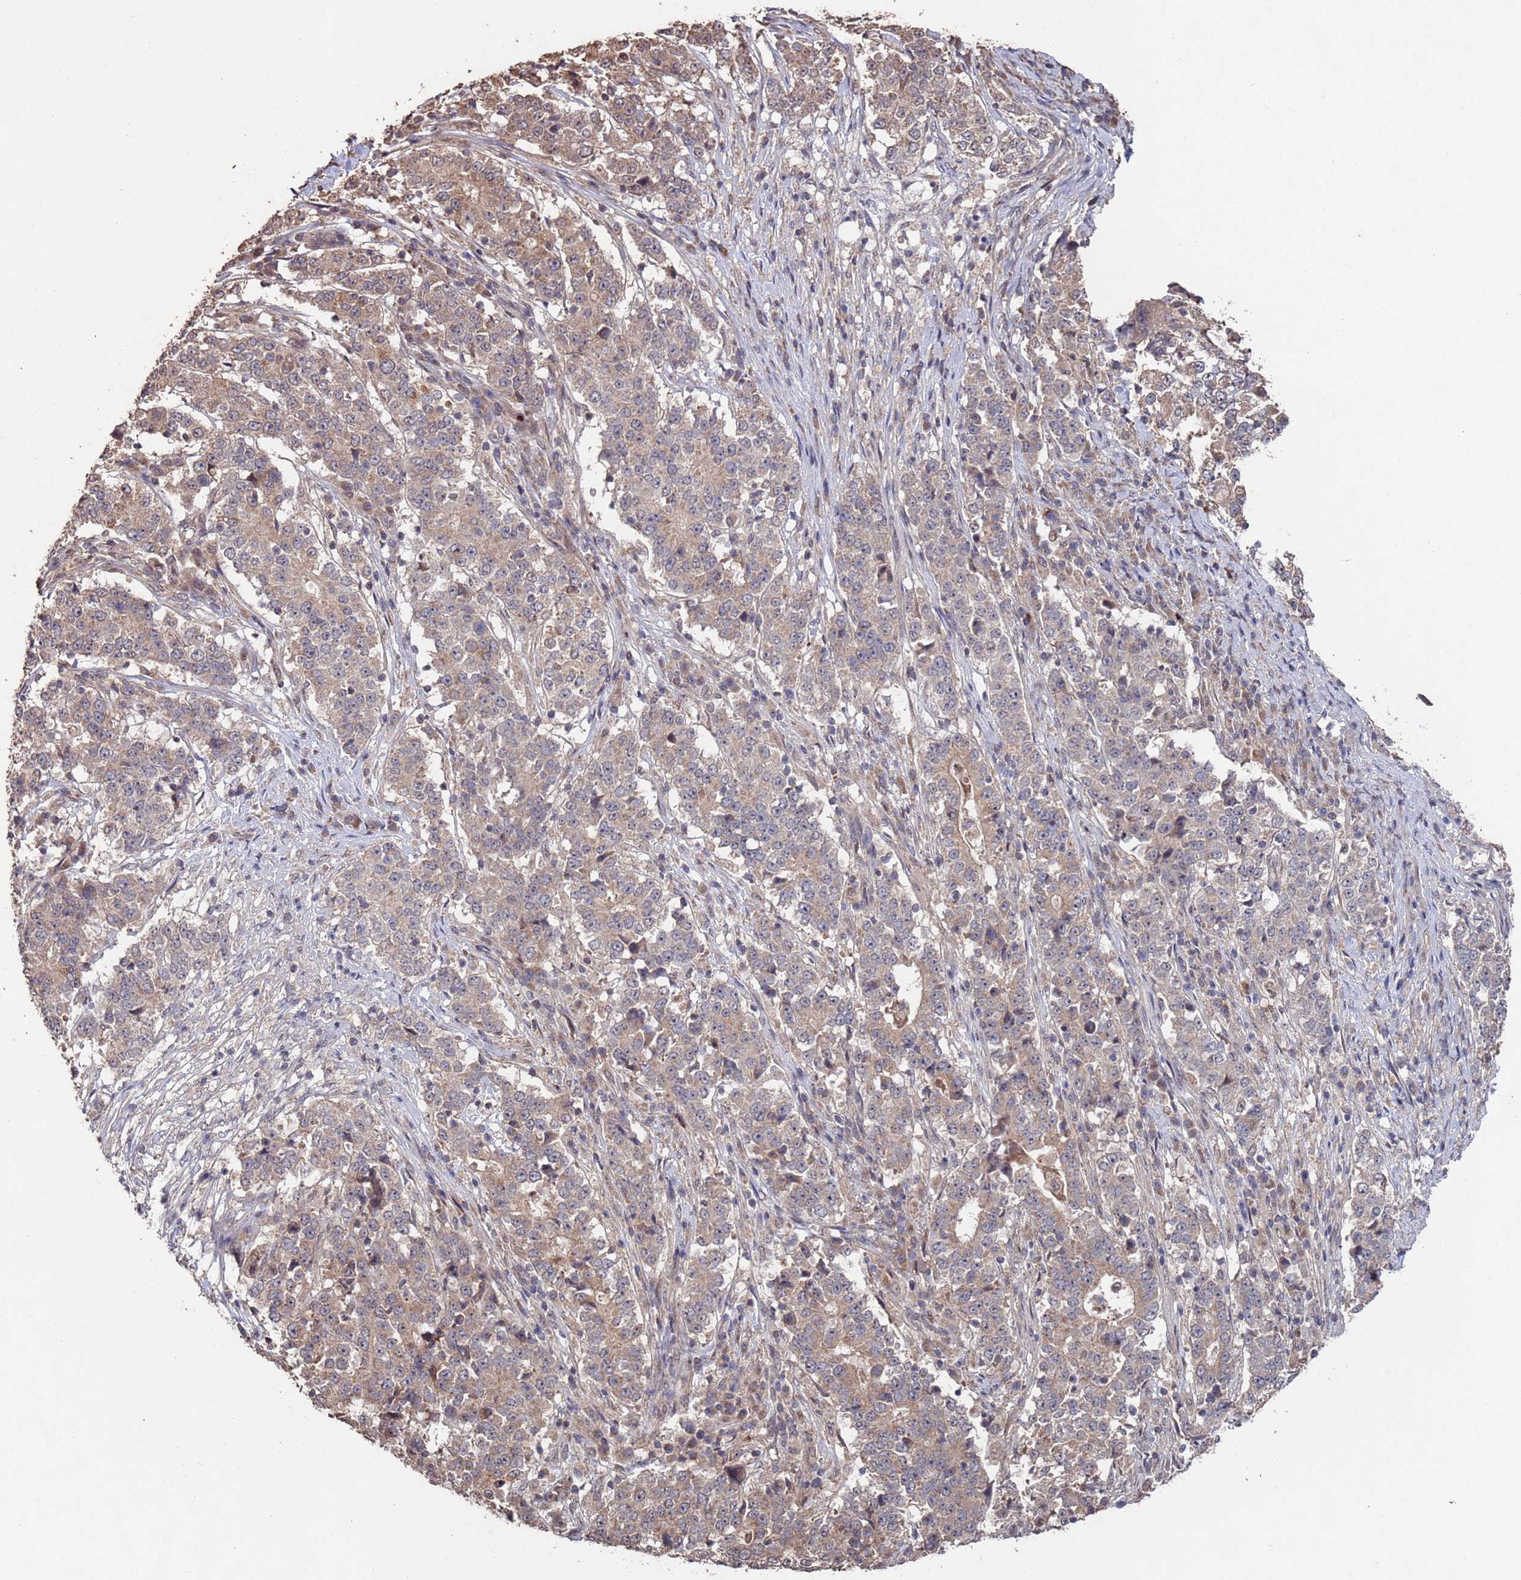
{"staining": {"intensity": "weak", "quantity": "25%-75%", "location": "cytoplasmic/membranous"}, "tissue": "stomach cancer", "cell_type": "Tumor cells", "image_type": "cancer", "snomed": [{"axis": "morphology", "description": "Adenocarcinoma, NOS"}, {"axis": "topography", "description": "Stomach"}], "caption": "The histopathology image demonstrates staining of stomach adenocarcinoma, revealing weak cytoplasmic/membranous protein staining (brown color) within tumor cells.", "gene": "PRR7", "patient": {"sex": "male", "age": 59}}